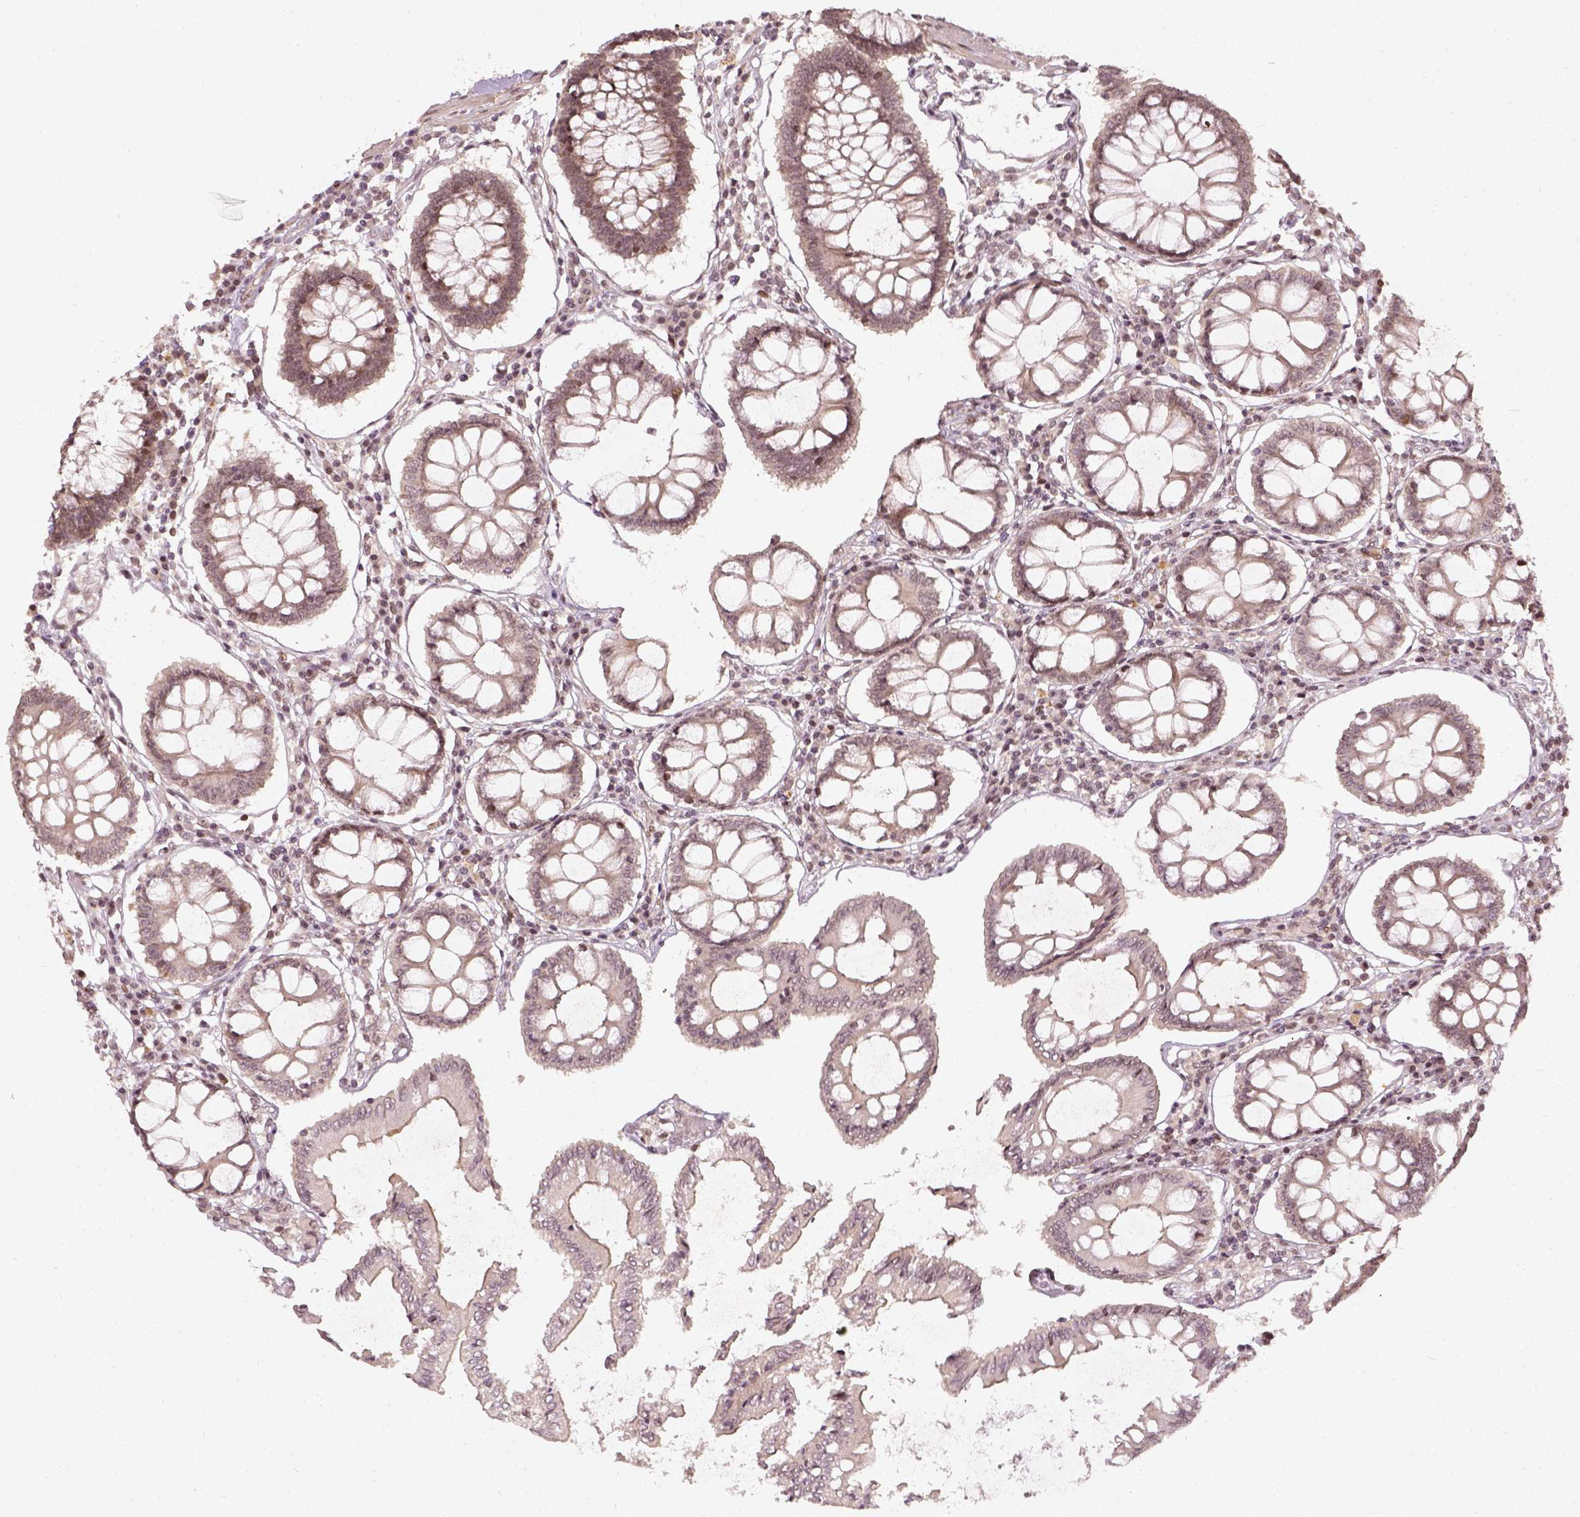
{"staining": {"intensity": "negative", "quantity": "none", "location": "none"}, "tissue": "colon", "cell_type": "Endothelial cells", "image_type": "normal", "snomed": [{"axis": "morphology", "description": "Normal tissue, NOS"}, {"axis": "morphology", "description": "Adenocarcinoma, NOS"}, {"axis": "topography", "description": "Colon"}], "caption": "Immunohistochemistry photomicrograph of unremarkable human colon stained for a protein (brown), which demonstrates no positivity in endothelial cells. (DAB (3,3'-diaminobenzidine) immunohistochemistry (IHC) with hematoxylin counter stain).", "gene": "ZMAT3", "patient": {"sex": "male", "age": 83}}